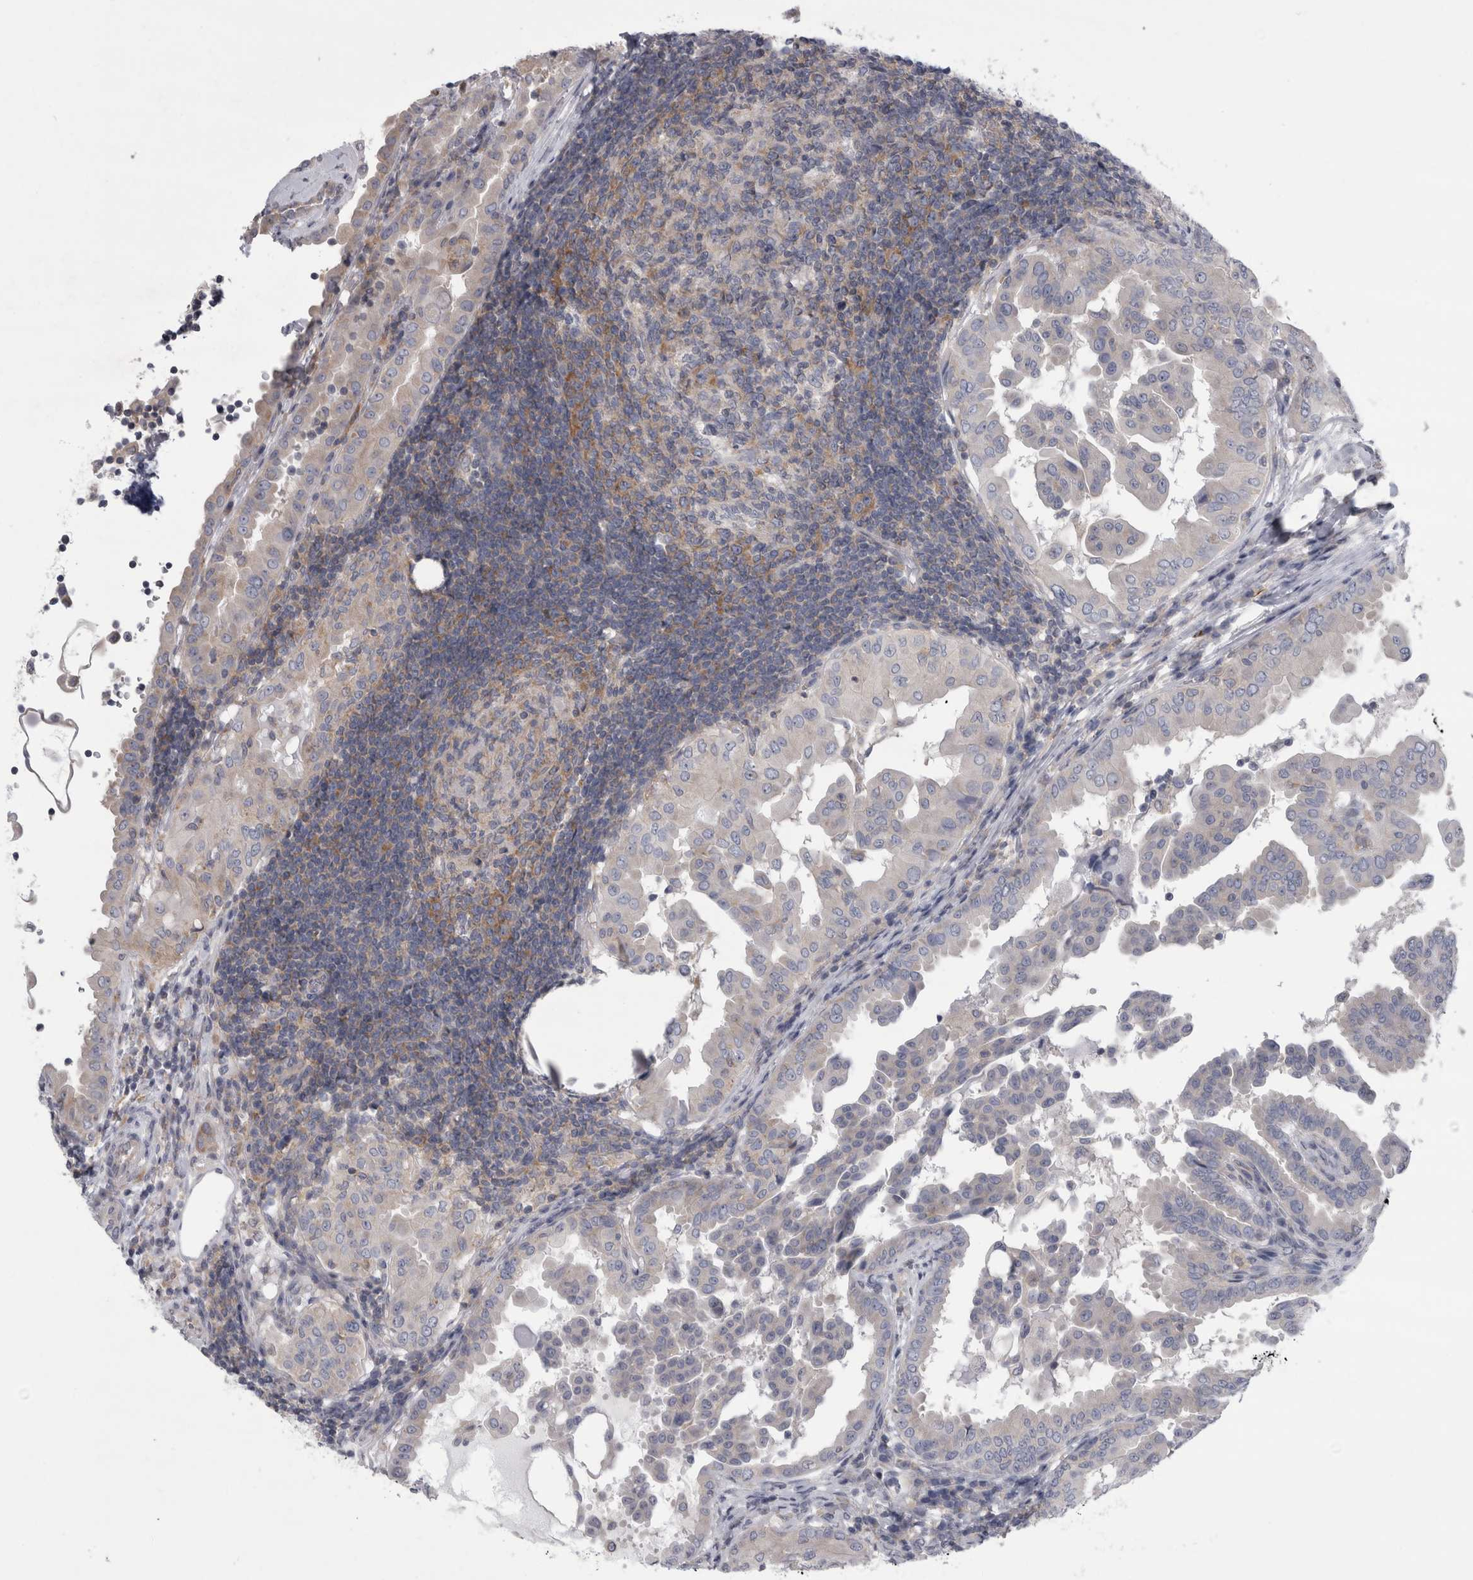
{"staining": {"intensity": "negative", "quantity": "none", "location": "none"}, "tissue": "thyroid cancer", "cell_type": "Tumor cells", "image_type": "cancer", "snomed": [{"axis": "morphology", "description": "Papillary adenocarcinoma, NOS"}, {"axis": "topography", "description": "Thyroid gland"}], "caption": "This is a histopathology image of immunohistochemistry (IHC) staining of thyroid papillary adenocarcinoma, which shows no staining in tumor cells. Nuclei are stained in blue.", "gene": "PRRC2C", "patient": {"sex": "male", "age": 33}}